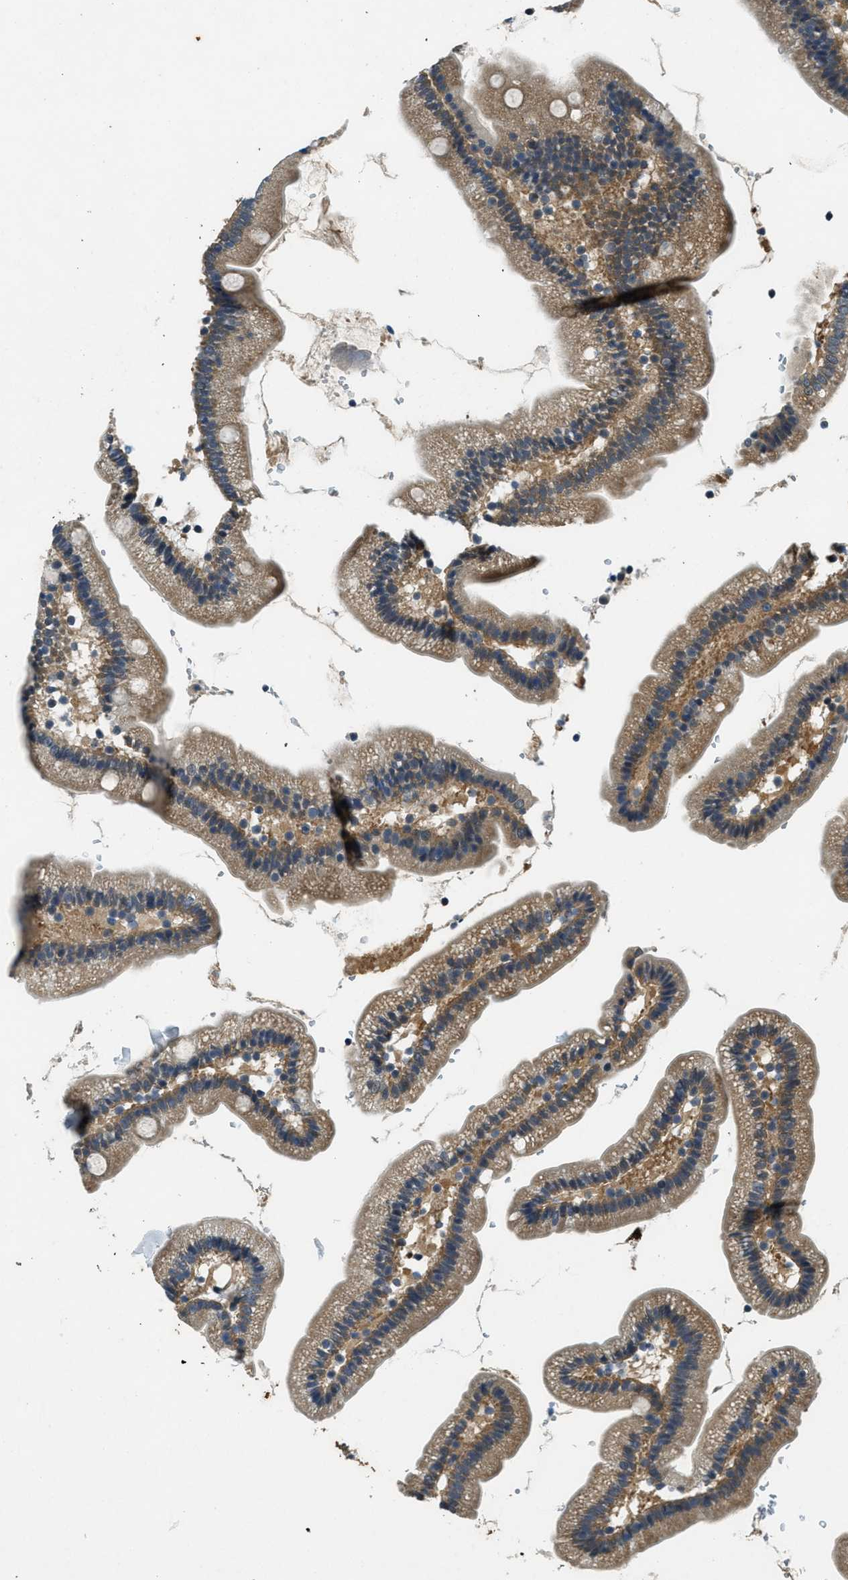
{"staining": {"intensity": "moderate", "quantity": "25%-75%", "location": "cytoplasmic/membranous,nuclear"}, "tissue": "duodenum", "cell_type": "Glandular cells", "image_type": "normal", "snomed": [{"axis": "morphology", "description": "Normal tissue, NOS"}, {"axis": "topography", "description": "Duodenum"}], "caption": "Immunohistochemistry of unremarkable human duodenum reveals medium levels of moderate cytoplasmic/membranous,nuclear expression in approximately 25%-75% of glandular cells.", "gene": "DUSP6", "patient": {"sex": "male", "age": 66}}